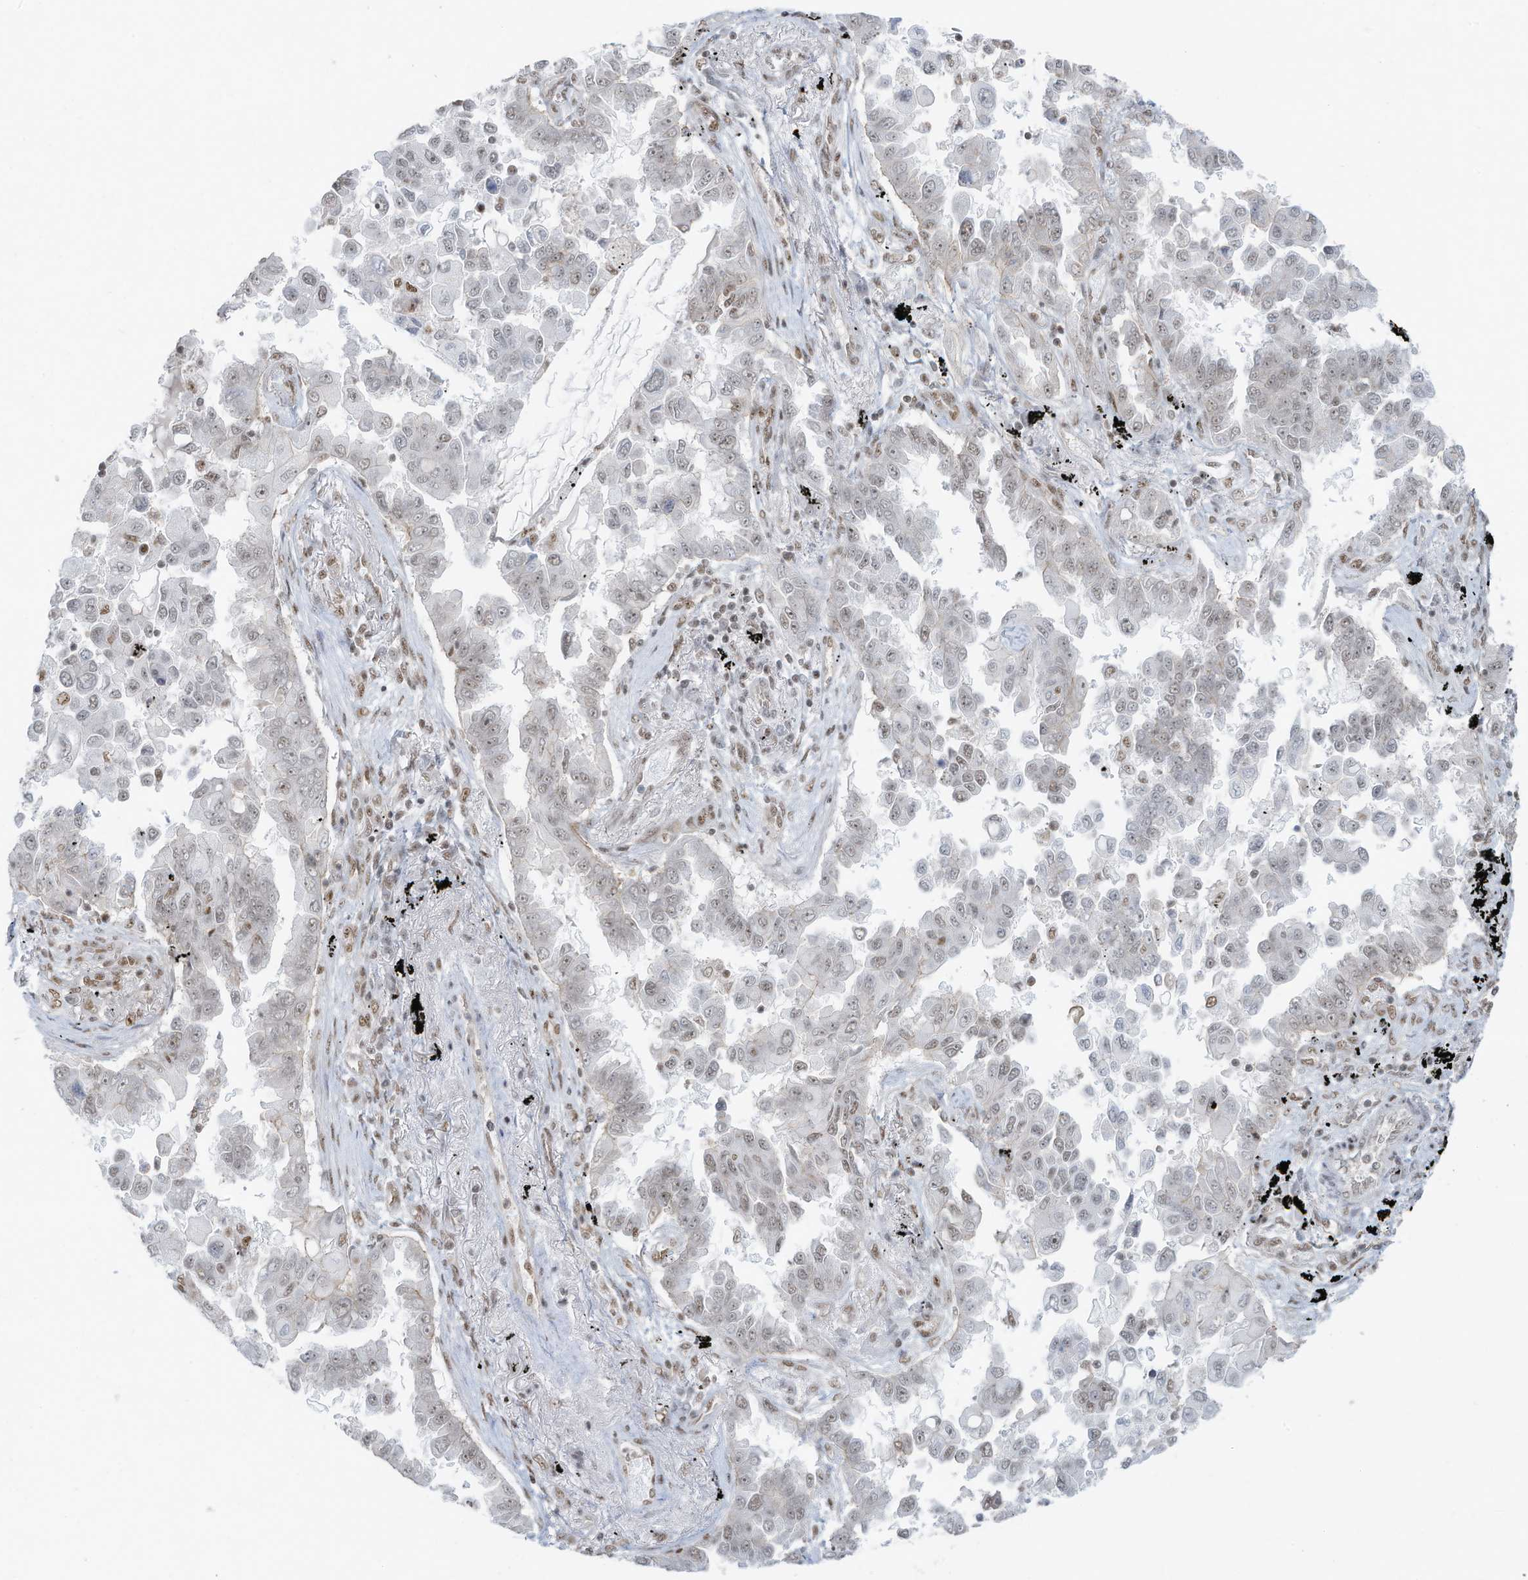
{"staining": {"intensity": "strong", "quantity": "25%-75%", "location": "nuclear"}, "tissue": "lung cancer", "cell_type": "Tumor cells", "image_type": "cancer", "snomed": [{"axis": "morphology", "description": "Adenocarcinoma, NOS"}, {"axis": "topography", "description": "Lung"}], "caption": "Protein expression analysis of lung cancer shows strong nuclear positivity in about 25%-75% of tumor cells.", "gene": "DBR1", "patient": {"sex": "female", "age": 67}}